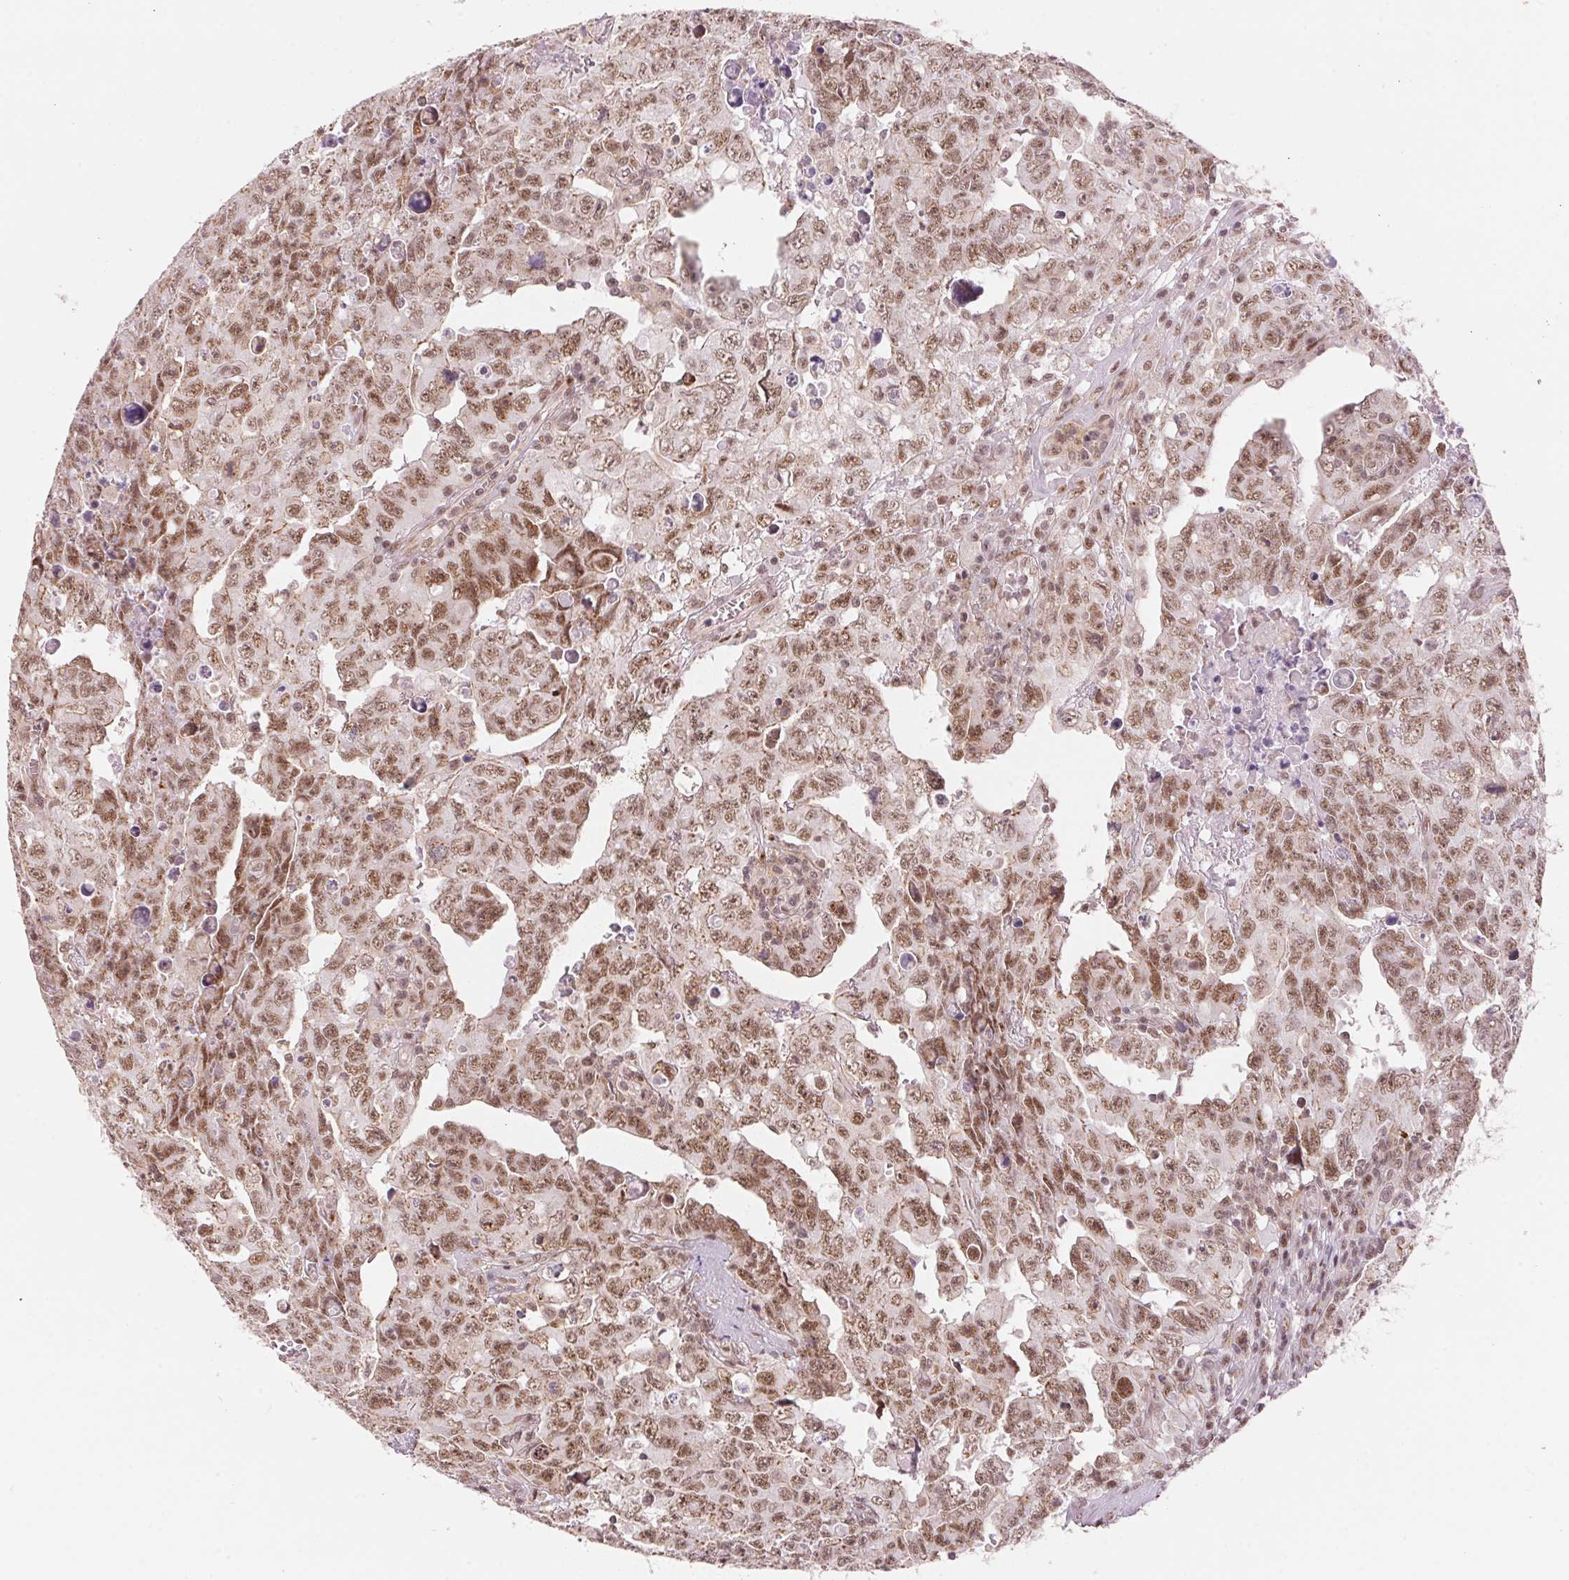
{"staining": {"intensity": "moderate", "quantity": ">75%", "location": "nuclear"}, "tissue": "testis cancer", "cell_type": "Tumor cells", "image_type": "cancer", "snomed": [{"axis": "morphology", "description": "Carcinoma, Embryonal, NOS"}, {"axis": "topography", "description": "Testis"}], "caption": "Embryonal carcinoma (testis) stained for a protein (brown) displays moderate nuclear positive staining in approximately >75% of tumor cells.", "gene": "HNRNPDL", "patient": {"sex": "male", "age": 24}}